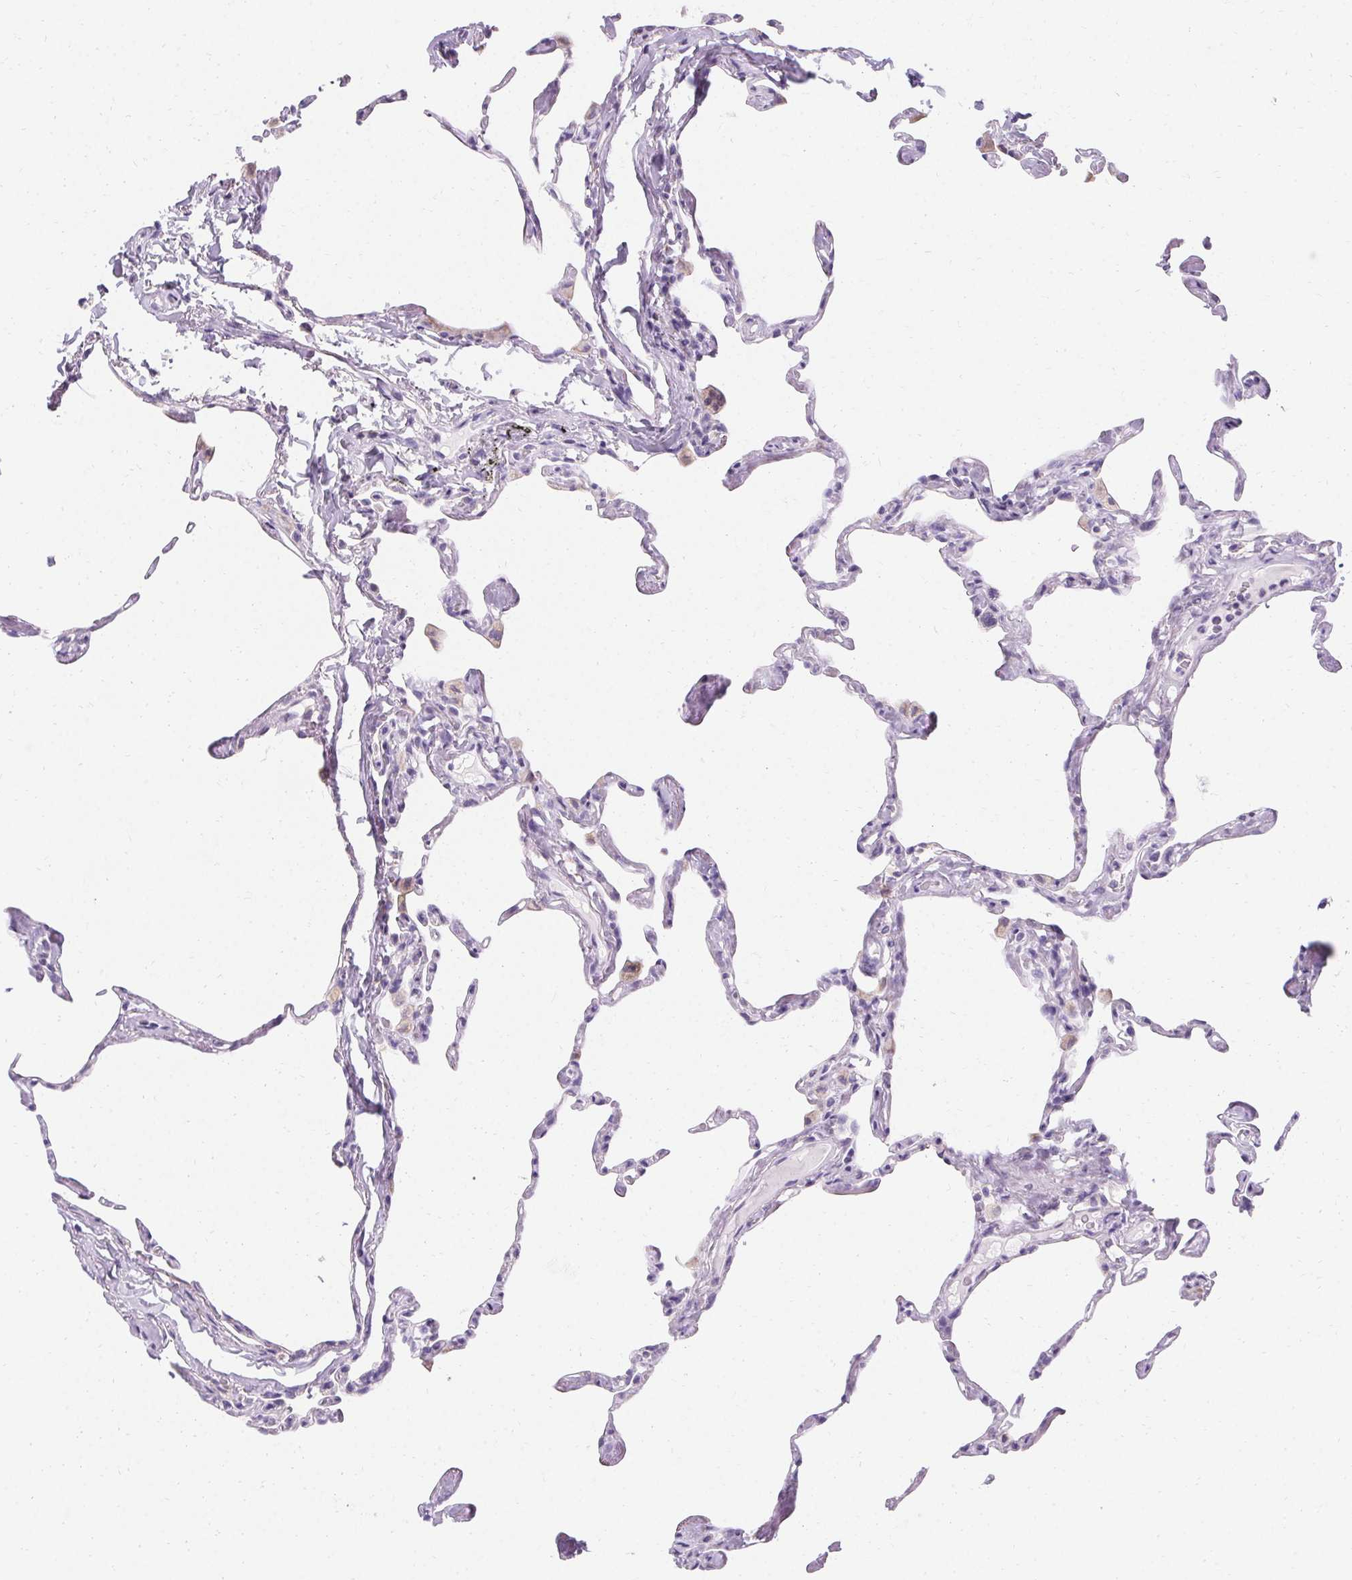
{"staining": {"intensity": "negative", "quantity": "none", "location": "none"}, "tissue": "lung", "cell_type": "Alveolar cells", "image_type": "normal", "snomed": [{"axis": "morphology", "description": "Normal tissue, NOS"}, {"axis": "topography", "description": "Lung"}], "caption": "A micrograph of lung stained for a protein exhibits no brown staining in alveolar cells. (DAB IHC, high magnification).", "gene": "ASGR2", "patient": {"sex": "male", "age": 65}}